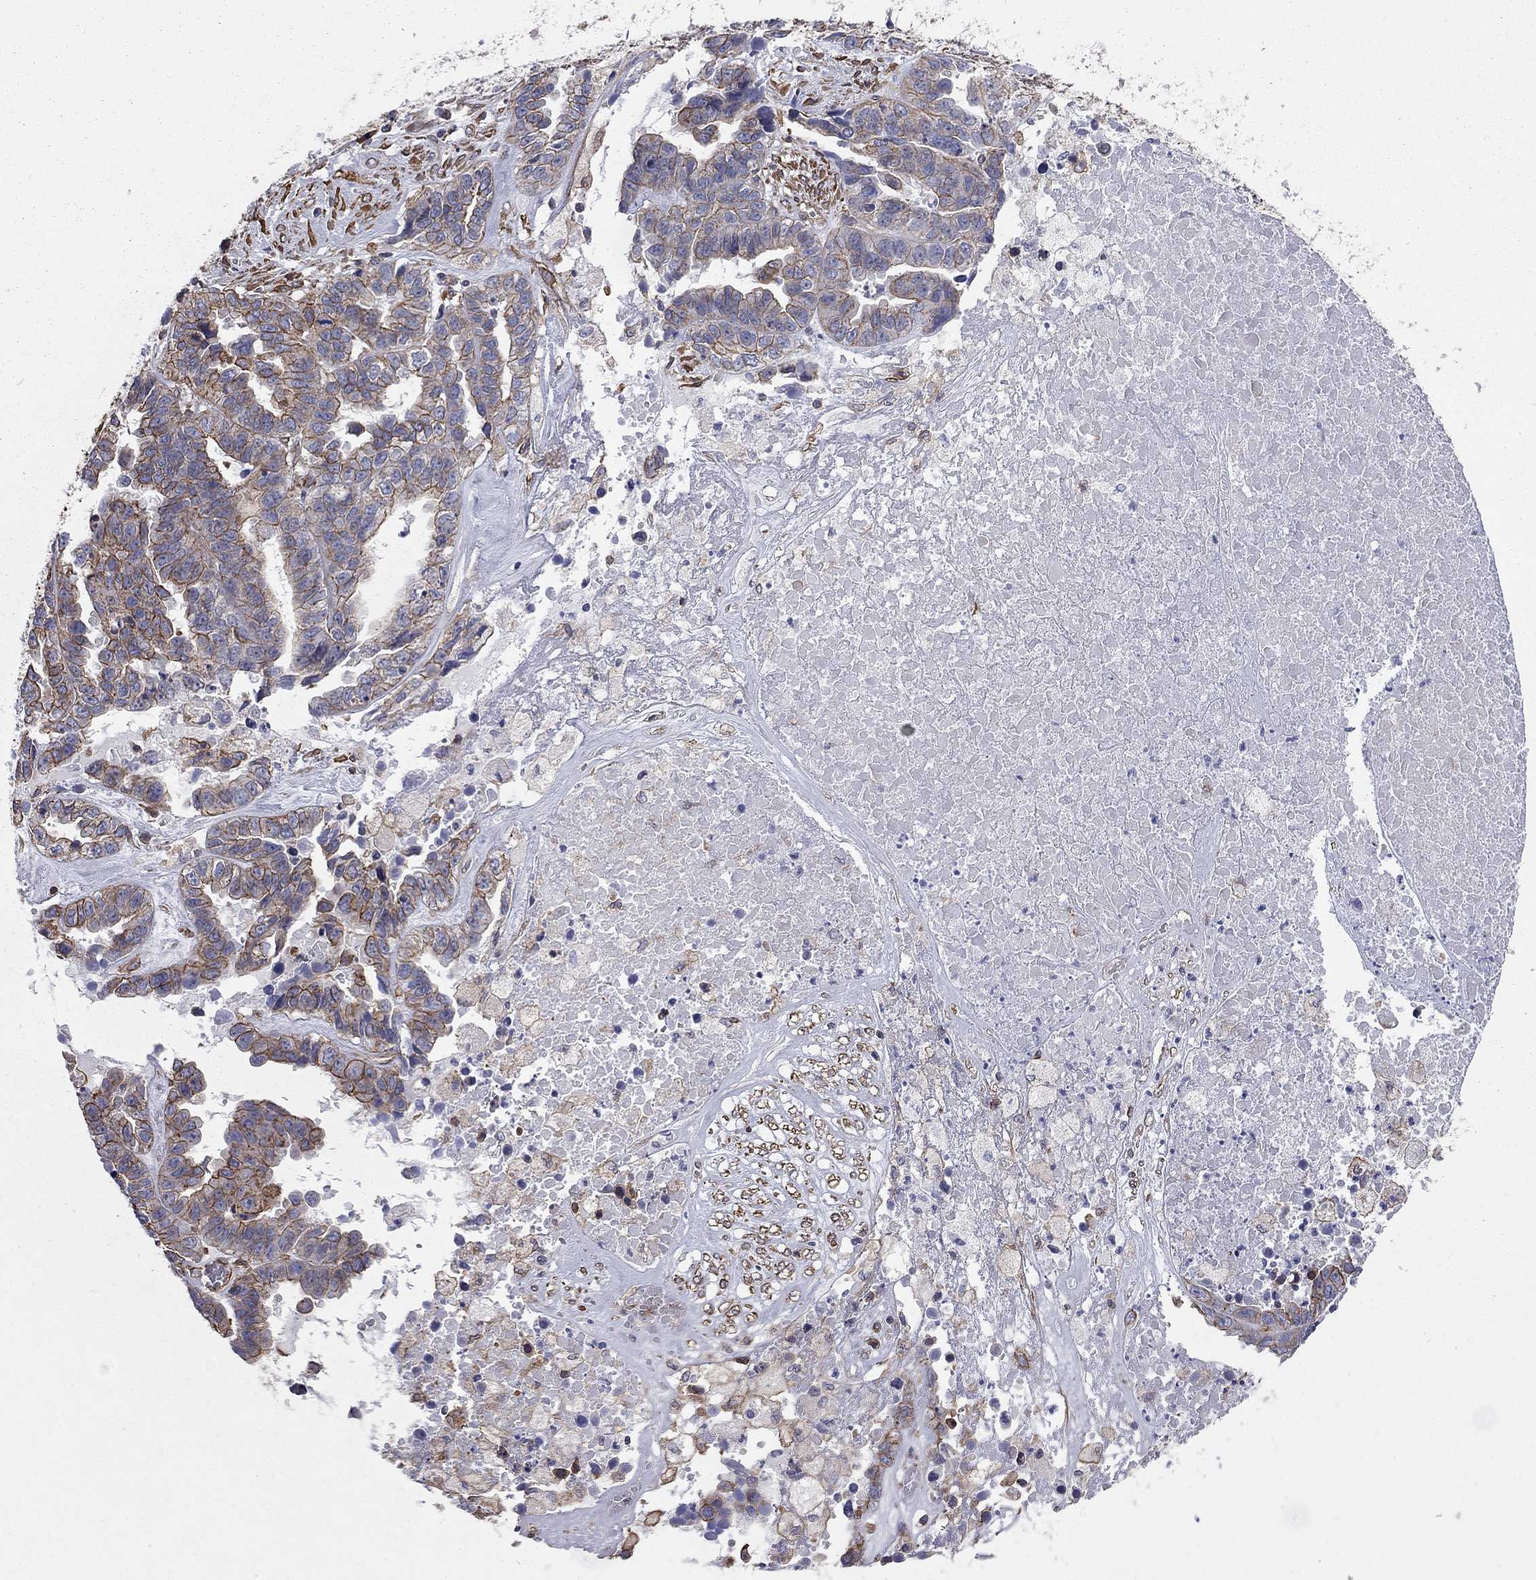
{"staining": {"intensity": "strong", "quantity": "<25%", "location": "cytoplasmic/membranous"}, "tissue": "ovarian cancer", "cell_type": "Tumor cells", "image_type": "cancer", "snomed": [{"axis": "morphology", "description": "Cystadenocarcinoma, serous, NOS"}, {"axis": "topography", "description": "Ovary"}], "caption": "Immunohistochemistry (IHC) photomicrograph of neoplastic tissue: ovarian cancer stained using IHC shows medium levels of strong protein expression localized specifically in the cytoplasmic/membranous of tumor cells, appearing as a cytoplasmic/membranous brown color.", "gene": "BICDL2", "patient": {"sex": "female", "age": 87}}